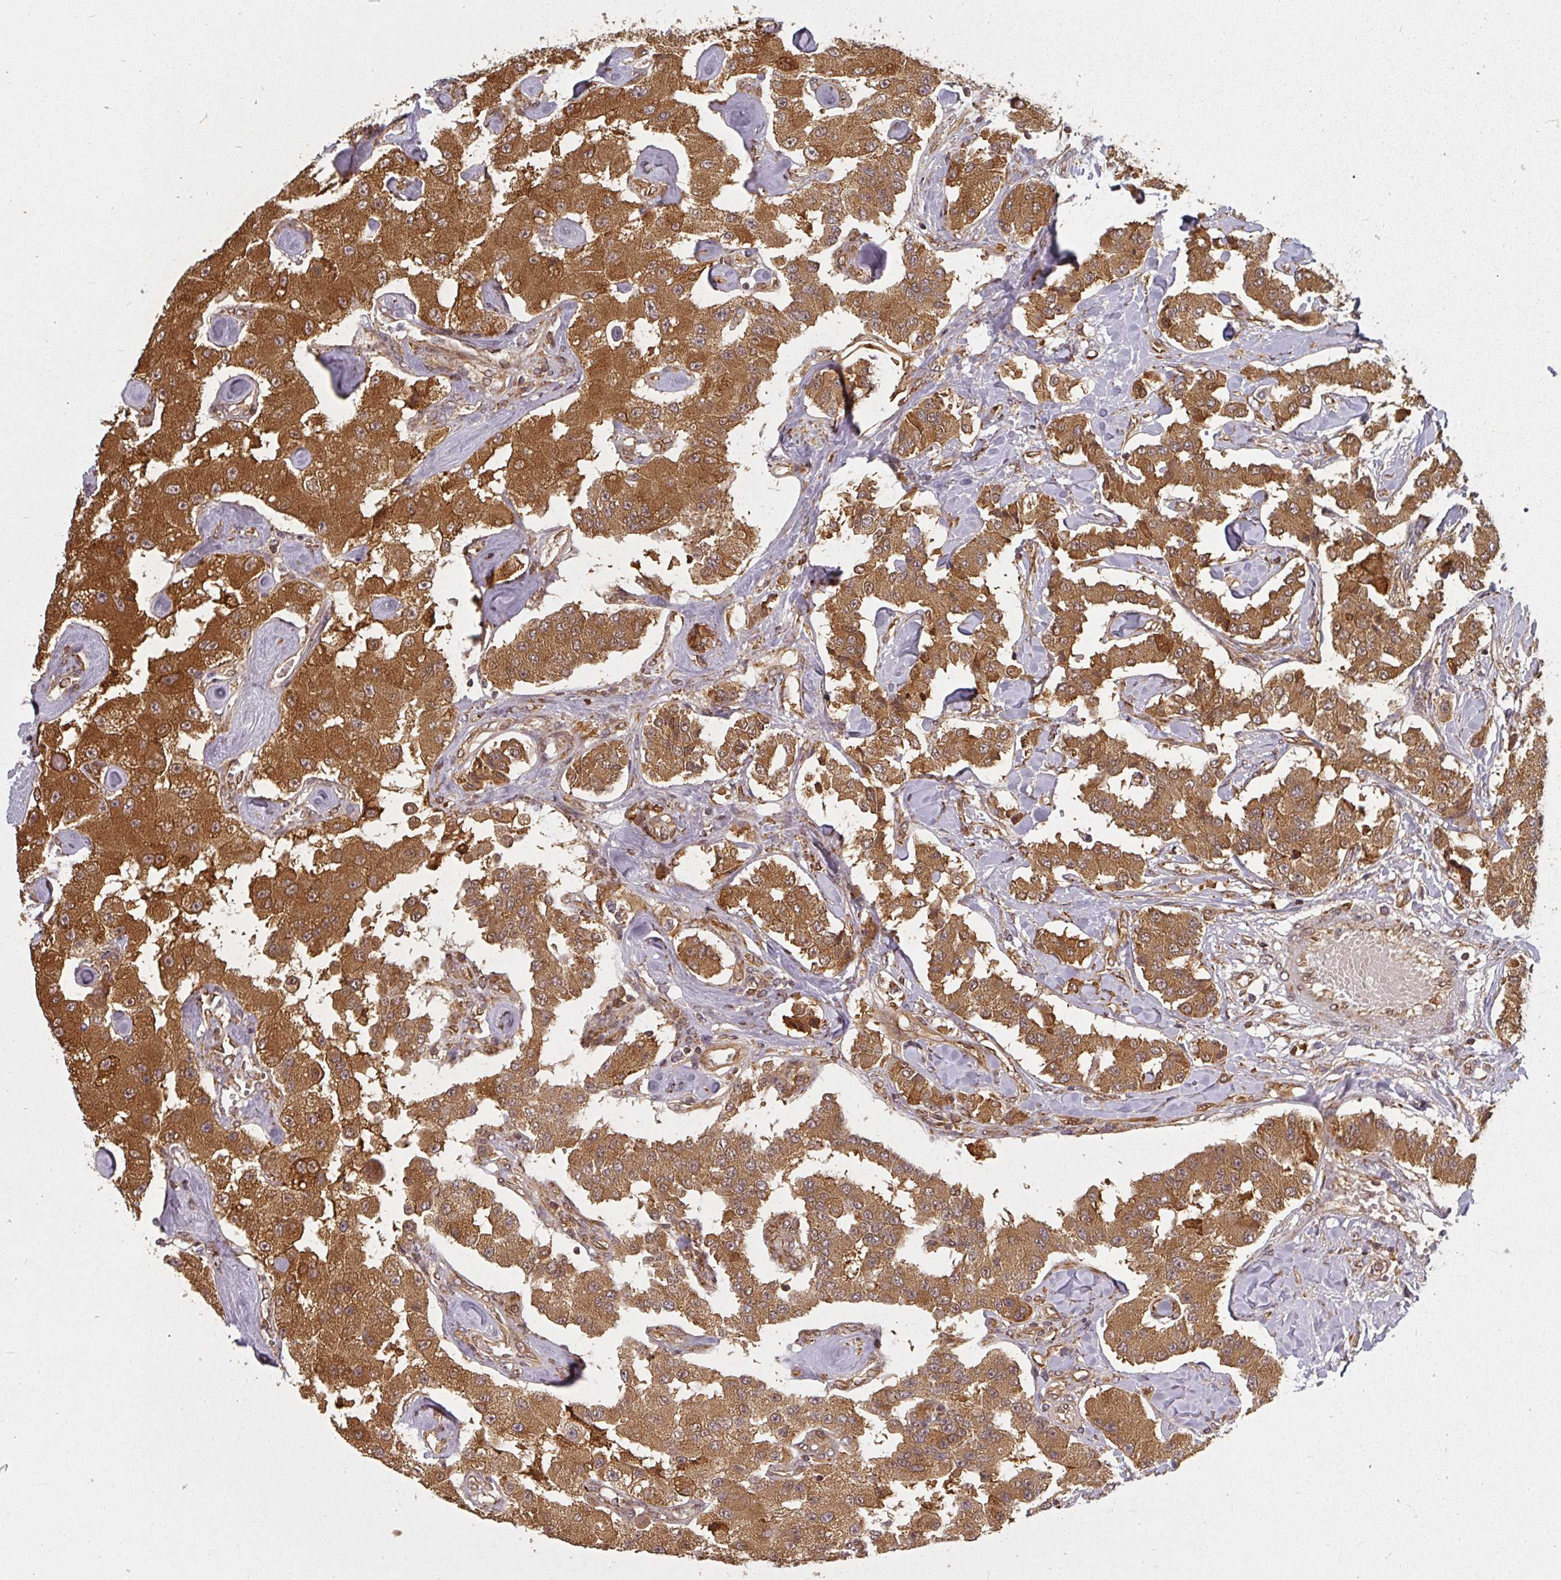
{"staining": {"intensity": "strong", "quantity": ">75%", "location": "cytoplasmic/membranous"}, "tissue": "carcinoid", "cell_type": "Tumor cells", "image_type": "cancer", "snomed": [{"axis": "morphology", "description": "Carcinoid, malignant, NOS"}, {"axis": "topography", "description": "Pancreas"}], "caption": "Immunohistochemical staining of carcinoid demonstrates strong cytoplasmic/membranous protein staining in about >75% of tumor cells. The staining was performed using DAB (3,3'-diaminobenzidine), with brown indicating positive protein expression. Nuclei are stained blue with hematoxylin.", "gene": "PPP6R3", "patient": {"sex": "male", "age": 41}}